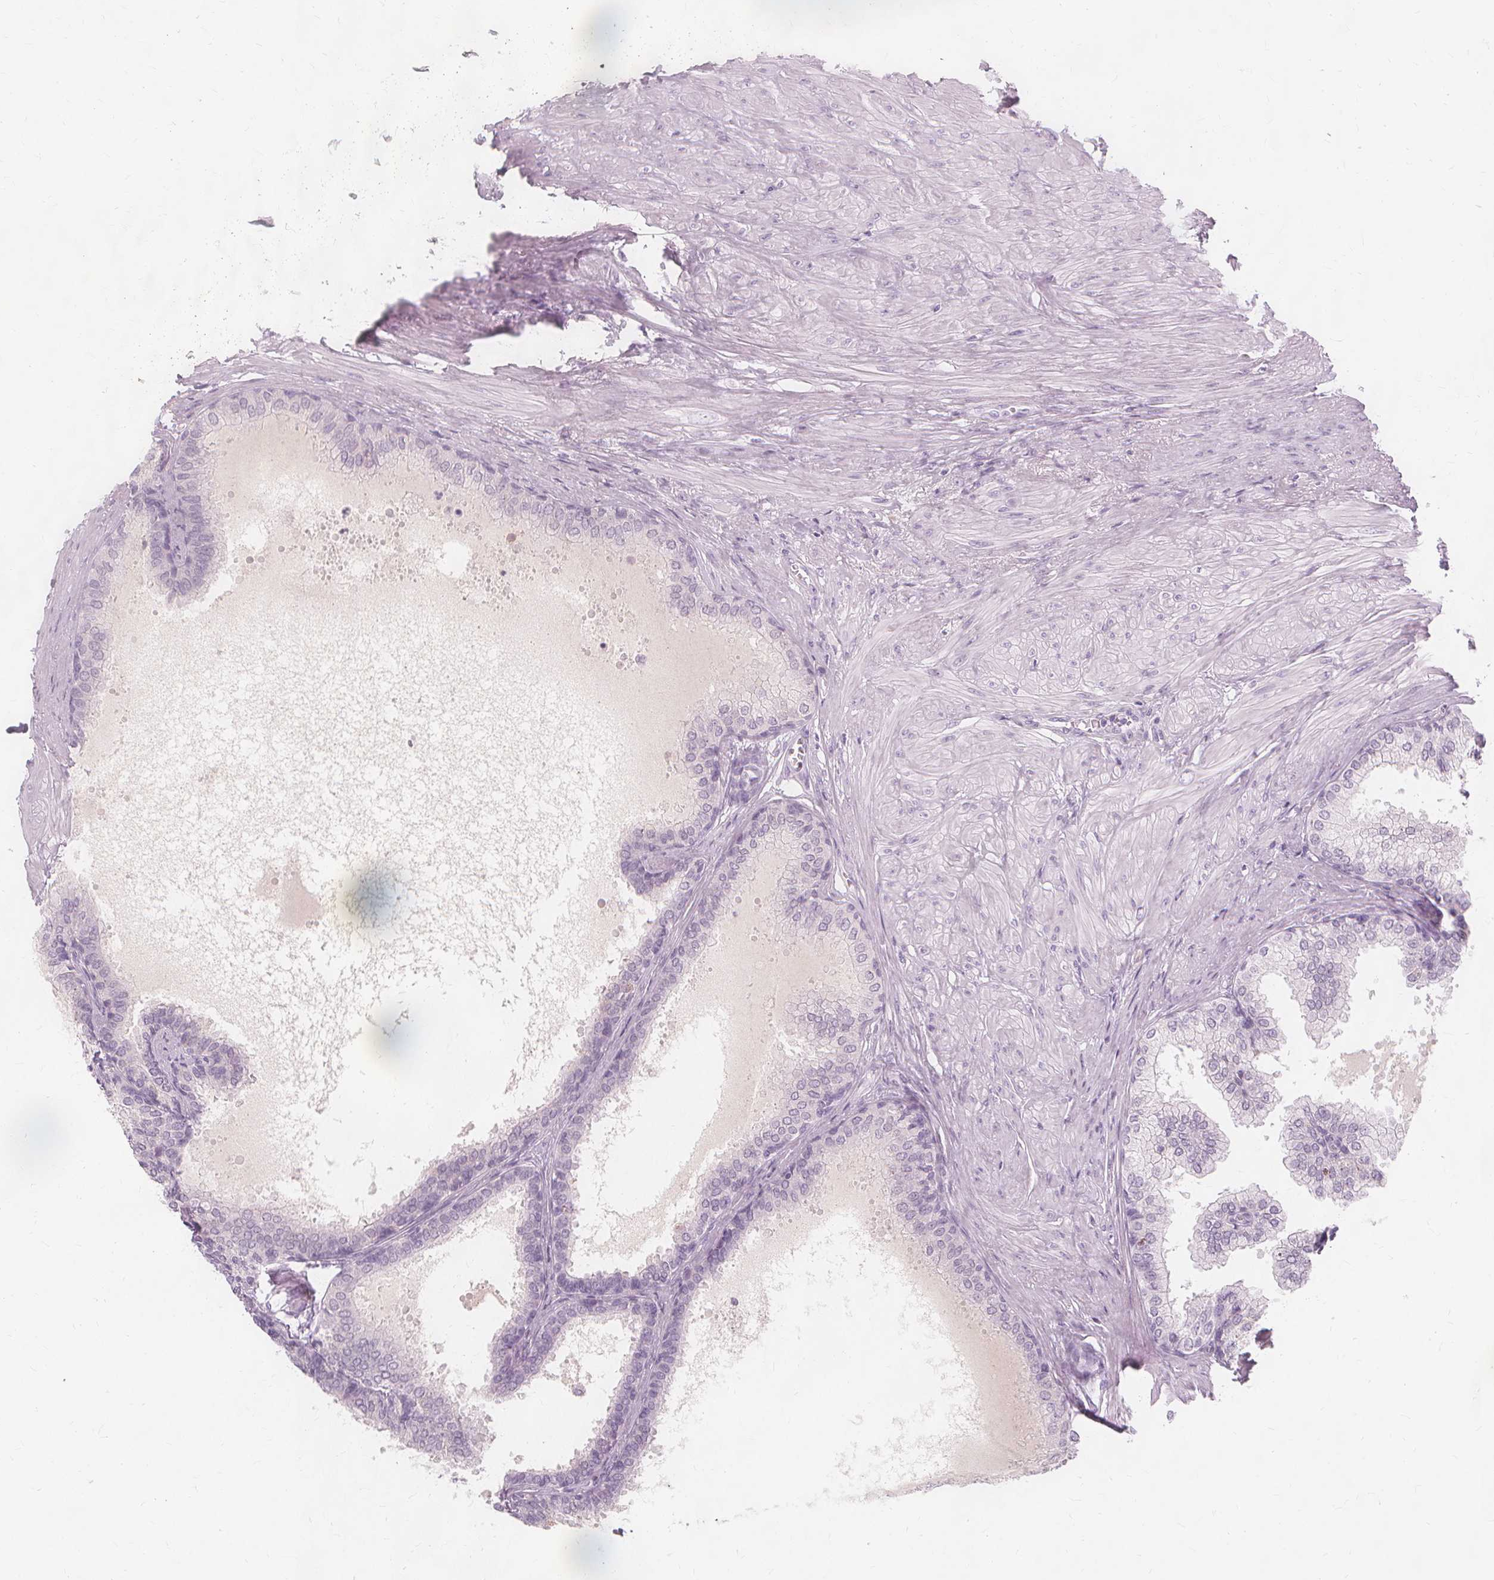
{"staining": {"intensity": "negative", "quantity": "none", "location": "none"}, "tissue": "prostate", "cell_type": "Glandular cells", "image_type": "normal", "snomed": [{"axis": "morphology", "description": "Normal tissue, NOS"}, {"axis": "topography", "description": "Prostate"}, {"axis": "topography", "description": "Peripheral nerve tissue"}], "caption": "High power microscopy histopathology image of an immunohistochemistry (IHC) image of benign prostate, revealing no significant staining in glandular cells. Brightfield microscopy of immunohistochemistry stained with DAB (3,3'-diaminobenzidine) (brown) and hematoxylin (blue), captured at high magnification.", "gene": "TFF1", "patient": {"sex": "male", "age": 55}}